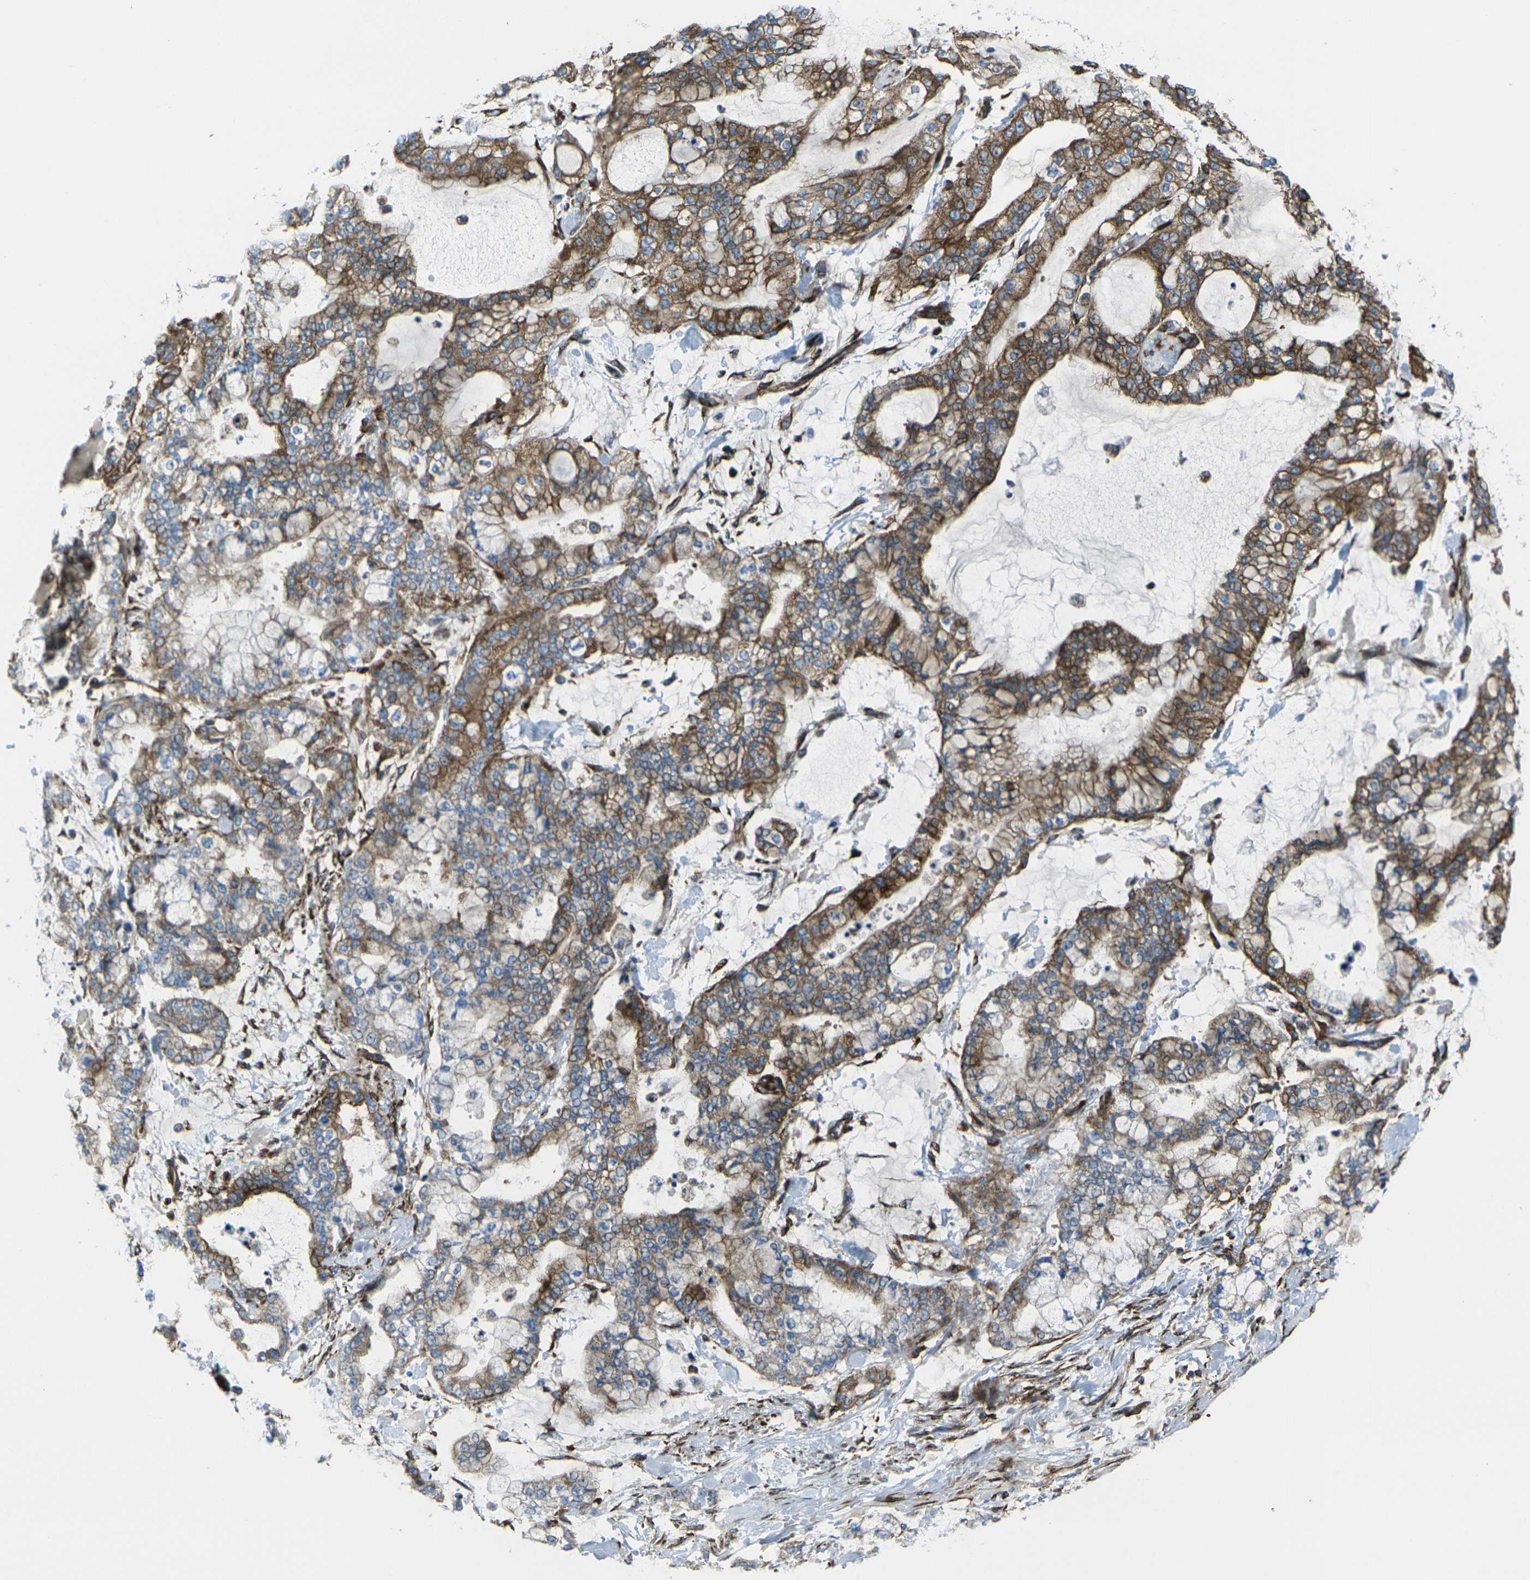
{"staining": {"intensity": "moderate", "quantity": ">75%", "location": "cytoplasmic/membranous"}, "tissue": "stomach cancer", "cell_type": "Tumor cells", "image_type": "cancer", "snomed": [{"axis": "morphology", "description": "Normal tissue, NOS"}, {"axis": "morphology", "description": "Adenocarcinoma, NOS"}, {"axis": "topography", "description": "Stomach, upper"}, {"axis": "topography", "description": "Stomach"}], "caption": "Stomach cancer tissue displays moderate cytoplasmic/membranous staining in about >75% of tumor cells", "gene": "CELSR2", "patient": {"sex": "male", "age": 76}}